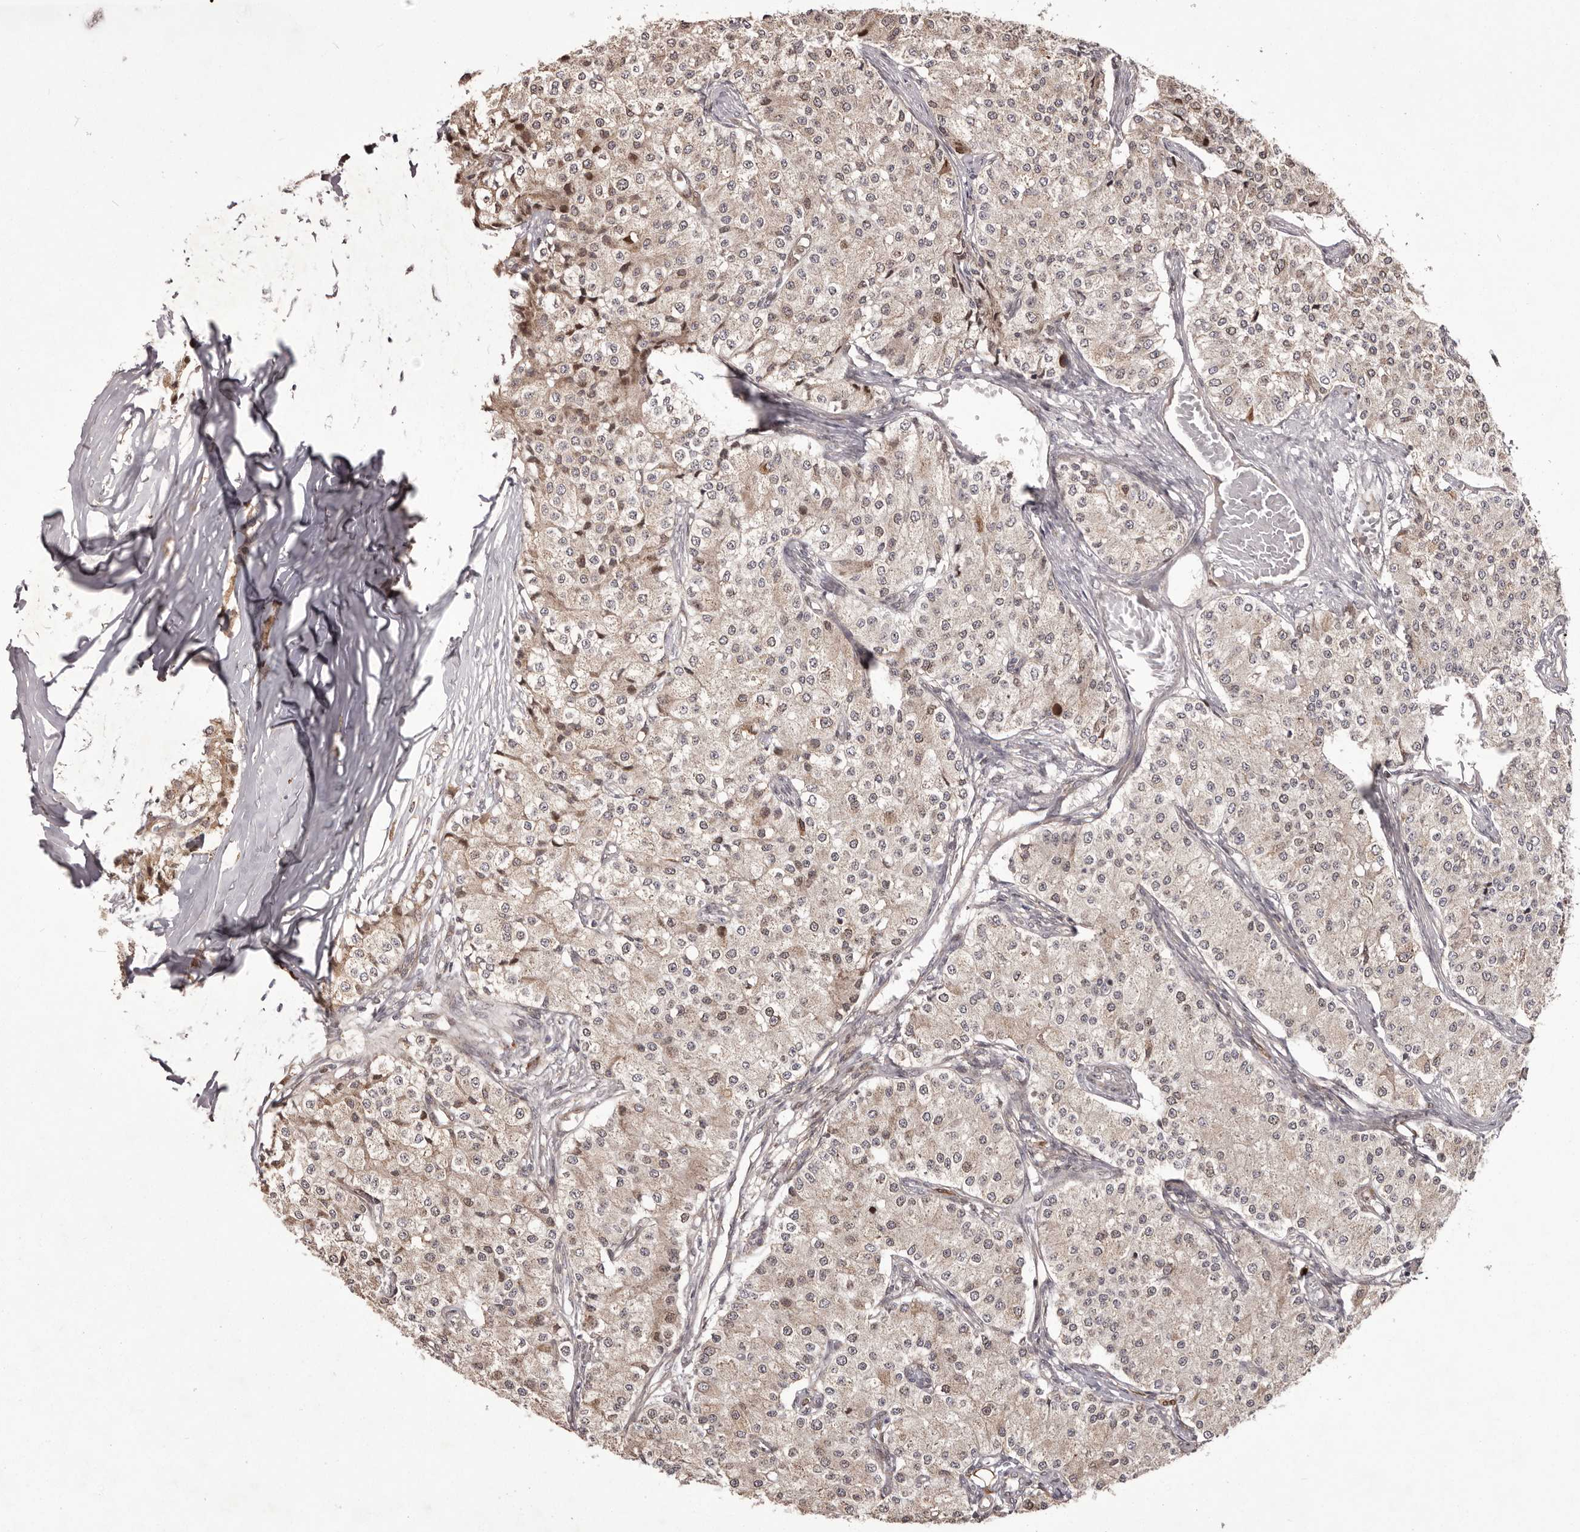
{"staining": {"intensity": "weak", "quantity": "25%-75%", "location": "cytoplasmic/membranous,nuclear"}, "tissue": "carcinoid", "cell_type": "Tumor cells", "image_type": "cancer", "snomed": [{"axis": "morphology", "description": "Carcinoid, malignant, NOS"}, {"axis": "topography", "description": "Colon"}], "caption": "Immunohistochemistry of carcinoid (malignant) displays low levels of weak cytoplasmic/membranous and nuclear positivity in about 25%-75% of tumor cells.", "gene": "GFOD1", "patient": {"sex": "female", "age": 52}}